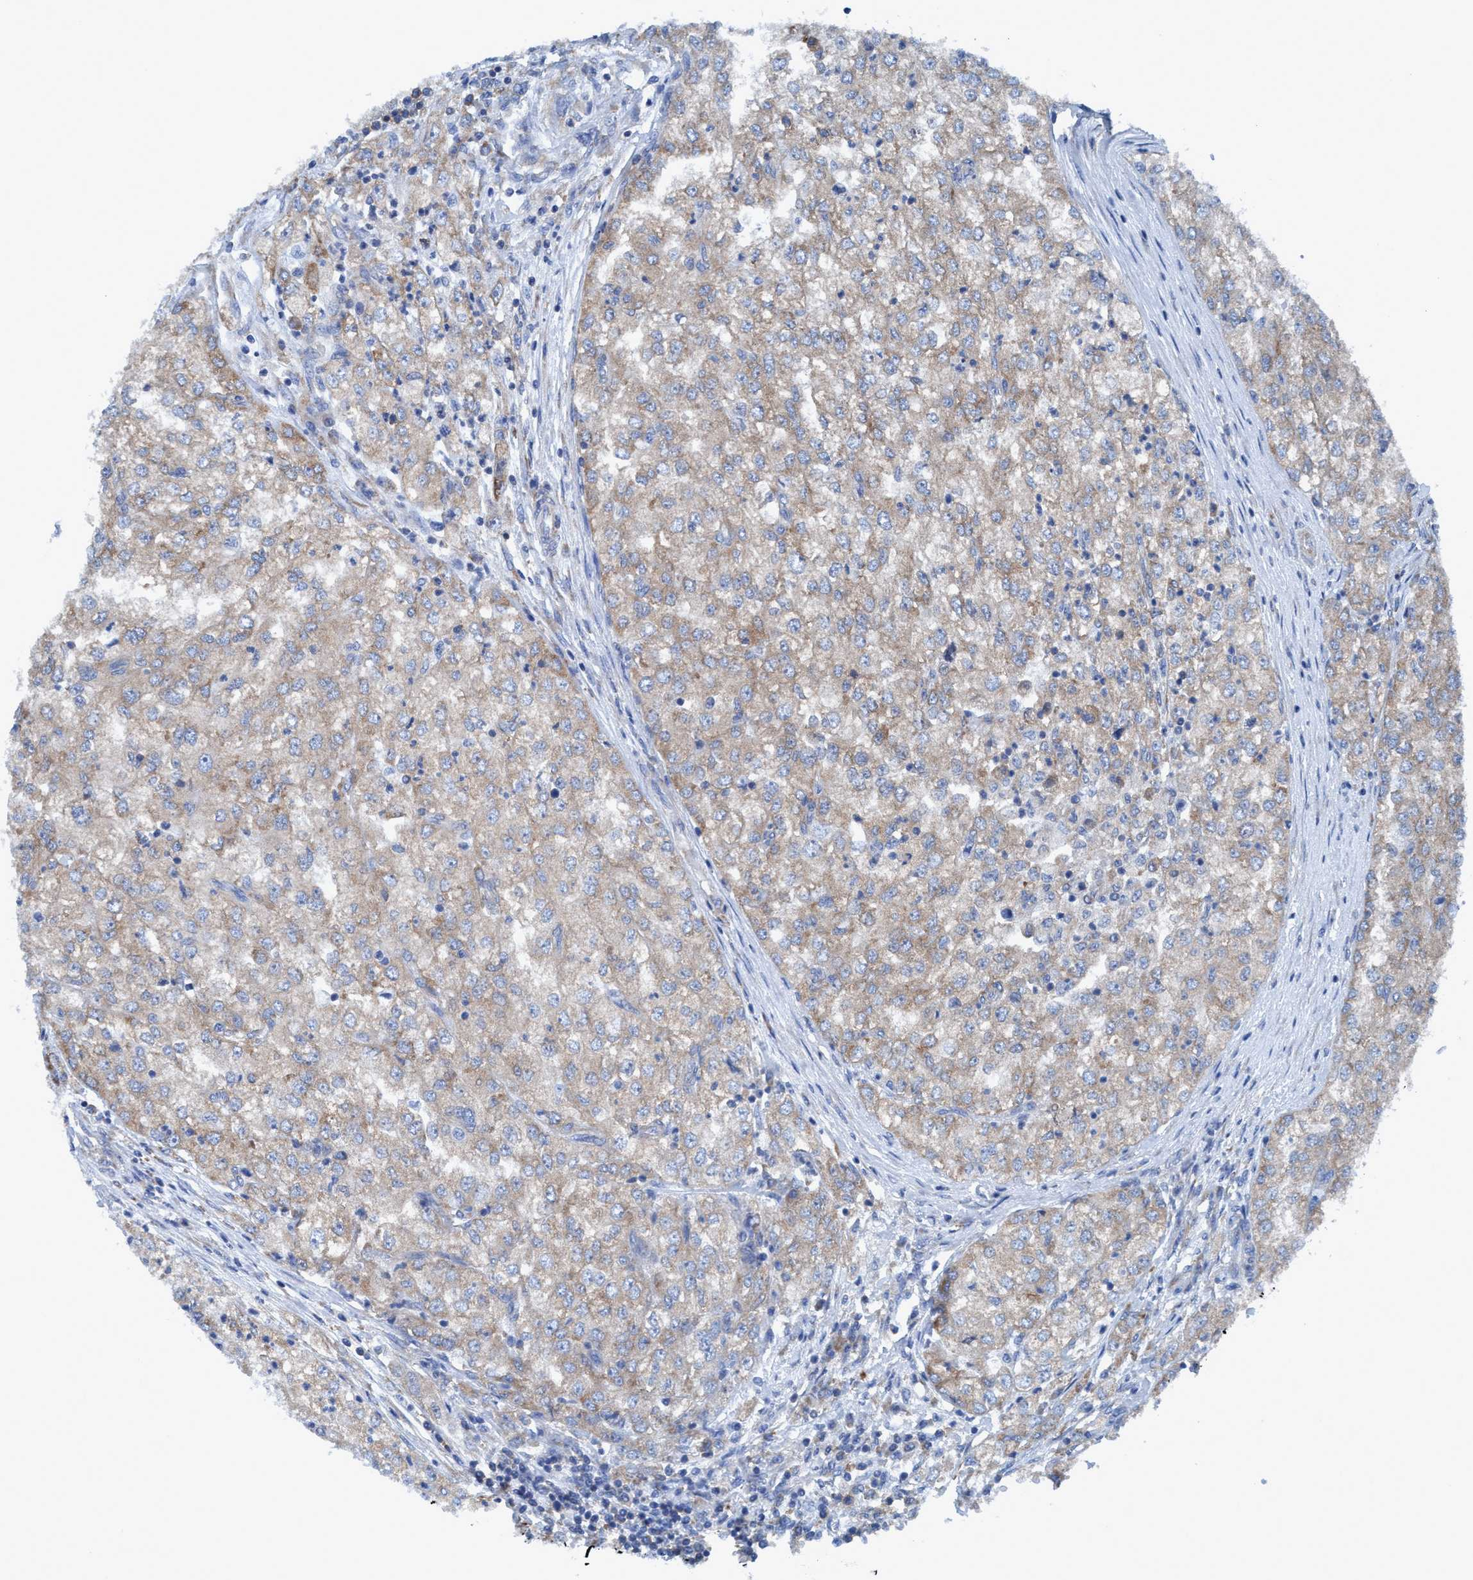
{"staining": {"intensity": "weak", "quantity": ">75%", "location": "cytoplasmic/membranous"}, "tissue": "renal cancer", "cell_type": "Tumor cells", "image_type": "cancer", "snomed": [{"axis": "morphology", "description": "Adenocarcinoma, NOS"}, {"axis": "topography", "description": "Kidney"}], "caption": "Immunohistochemical staining of human renal adenocarcinoma exhibits low levels of weak cytoplasmic/membranous protein positivity in approximately >75% of tumor cells.", "gene": "NMT1", "patient": {"sex": "female", "age": 54}}